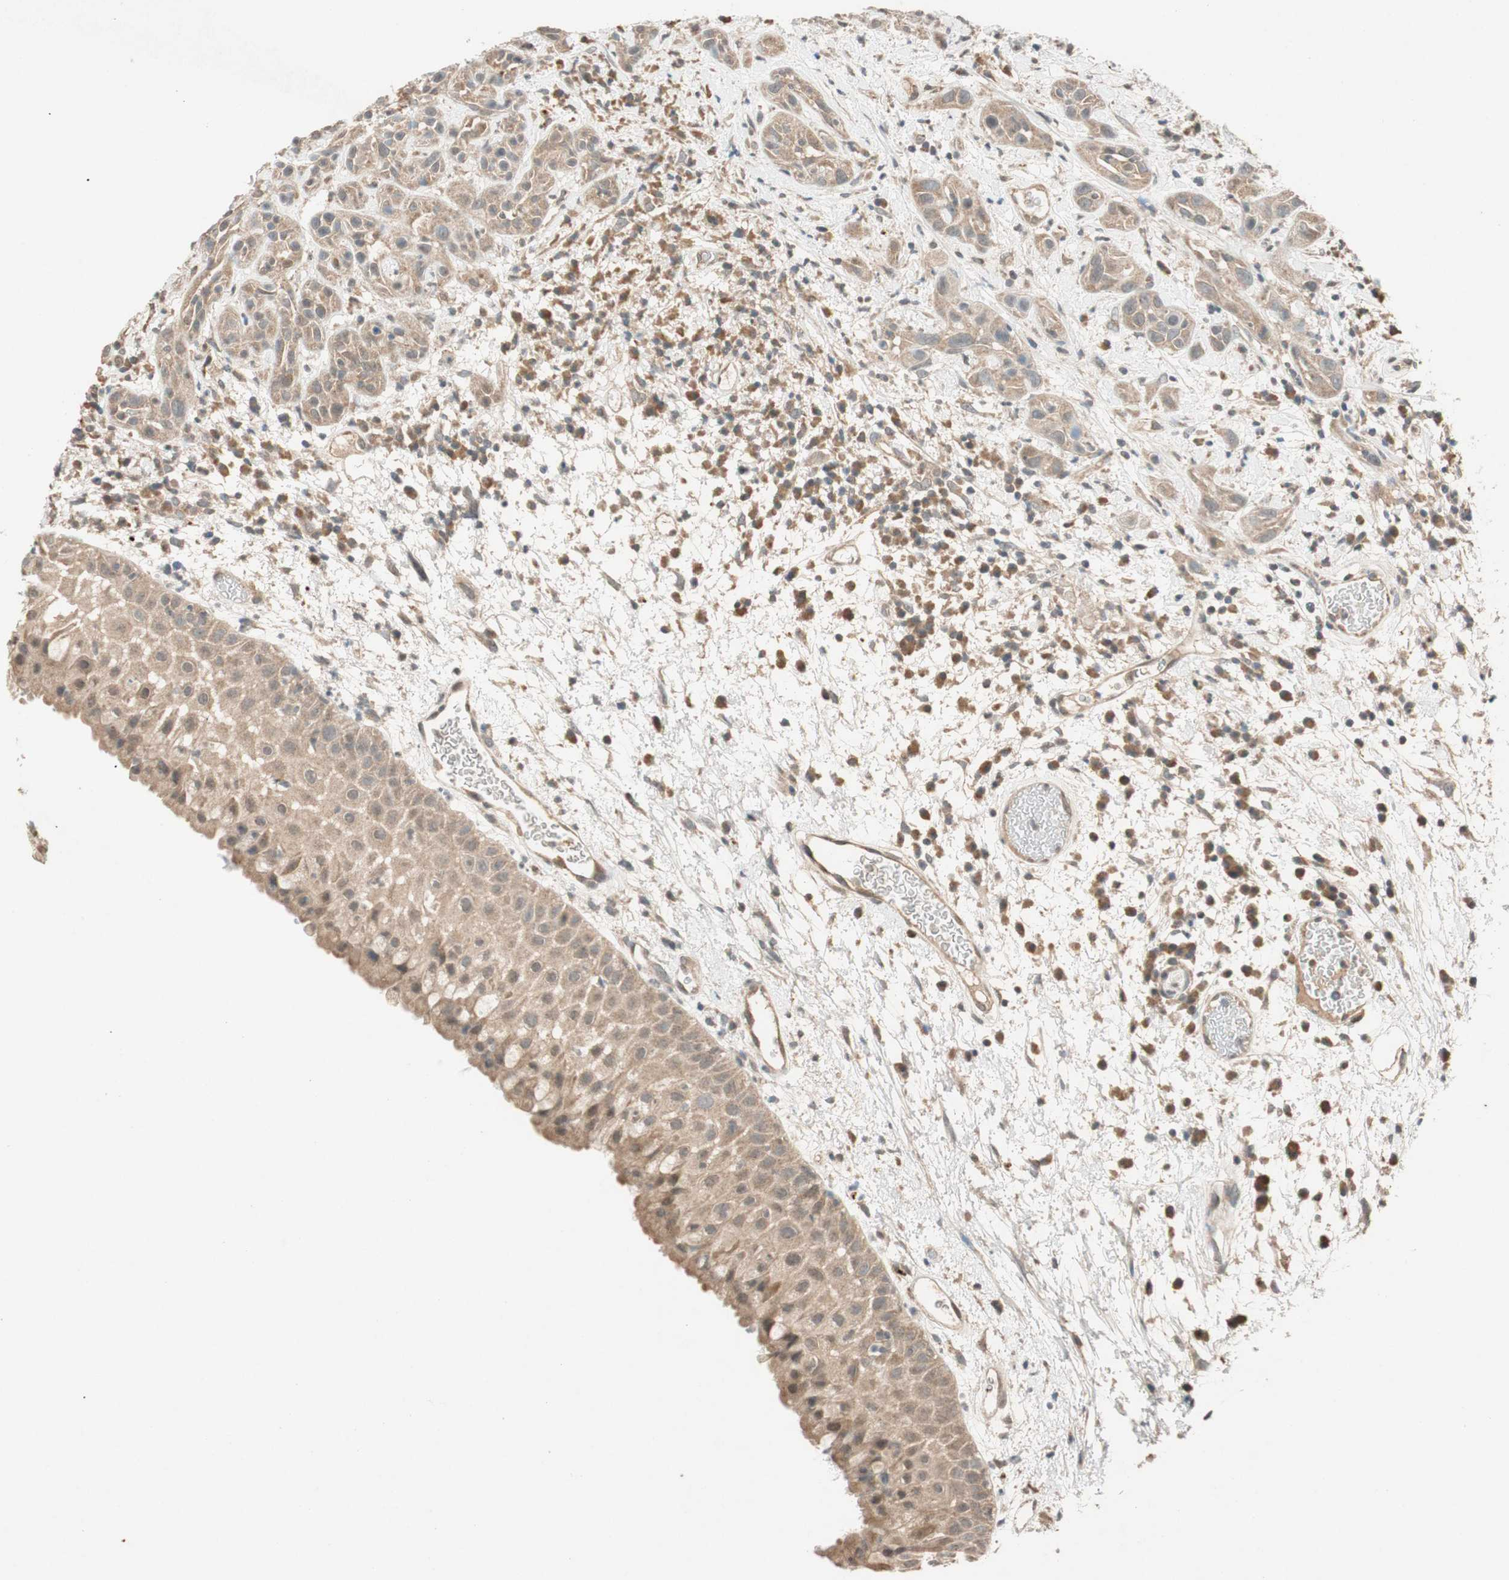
{"staining": {"intensity": "weak", "quantity": ">75%", "location": "cytoplasmic/membranous"}, "tissue": "head and neck cancer", "cell_type": "Tumor cells", "image_type": "cancer", "snomed": [{"axis": "morphology", "description": "Squamous cell carcinoma, NOS"}, {"axis": "topography", "description": "Head-Neck"}], "caption": "Tumor cells reveal low levels of weak cytoplasmic/membranous expression in about >75% of cells in head and neck cancer (squamous cell carcinoma). (IHC, brightfield microscopy, high magnification).", "gene": "GLB1", "patient": {"sex": "male", "age": 62}}